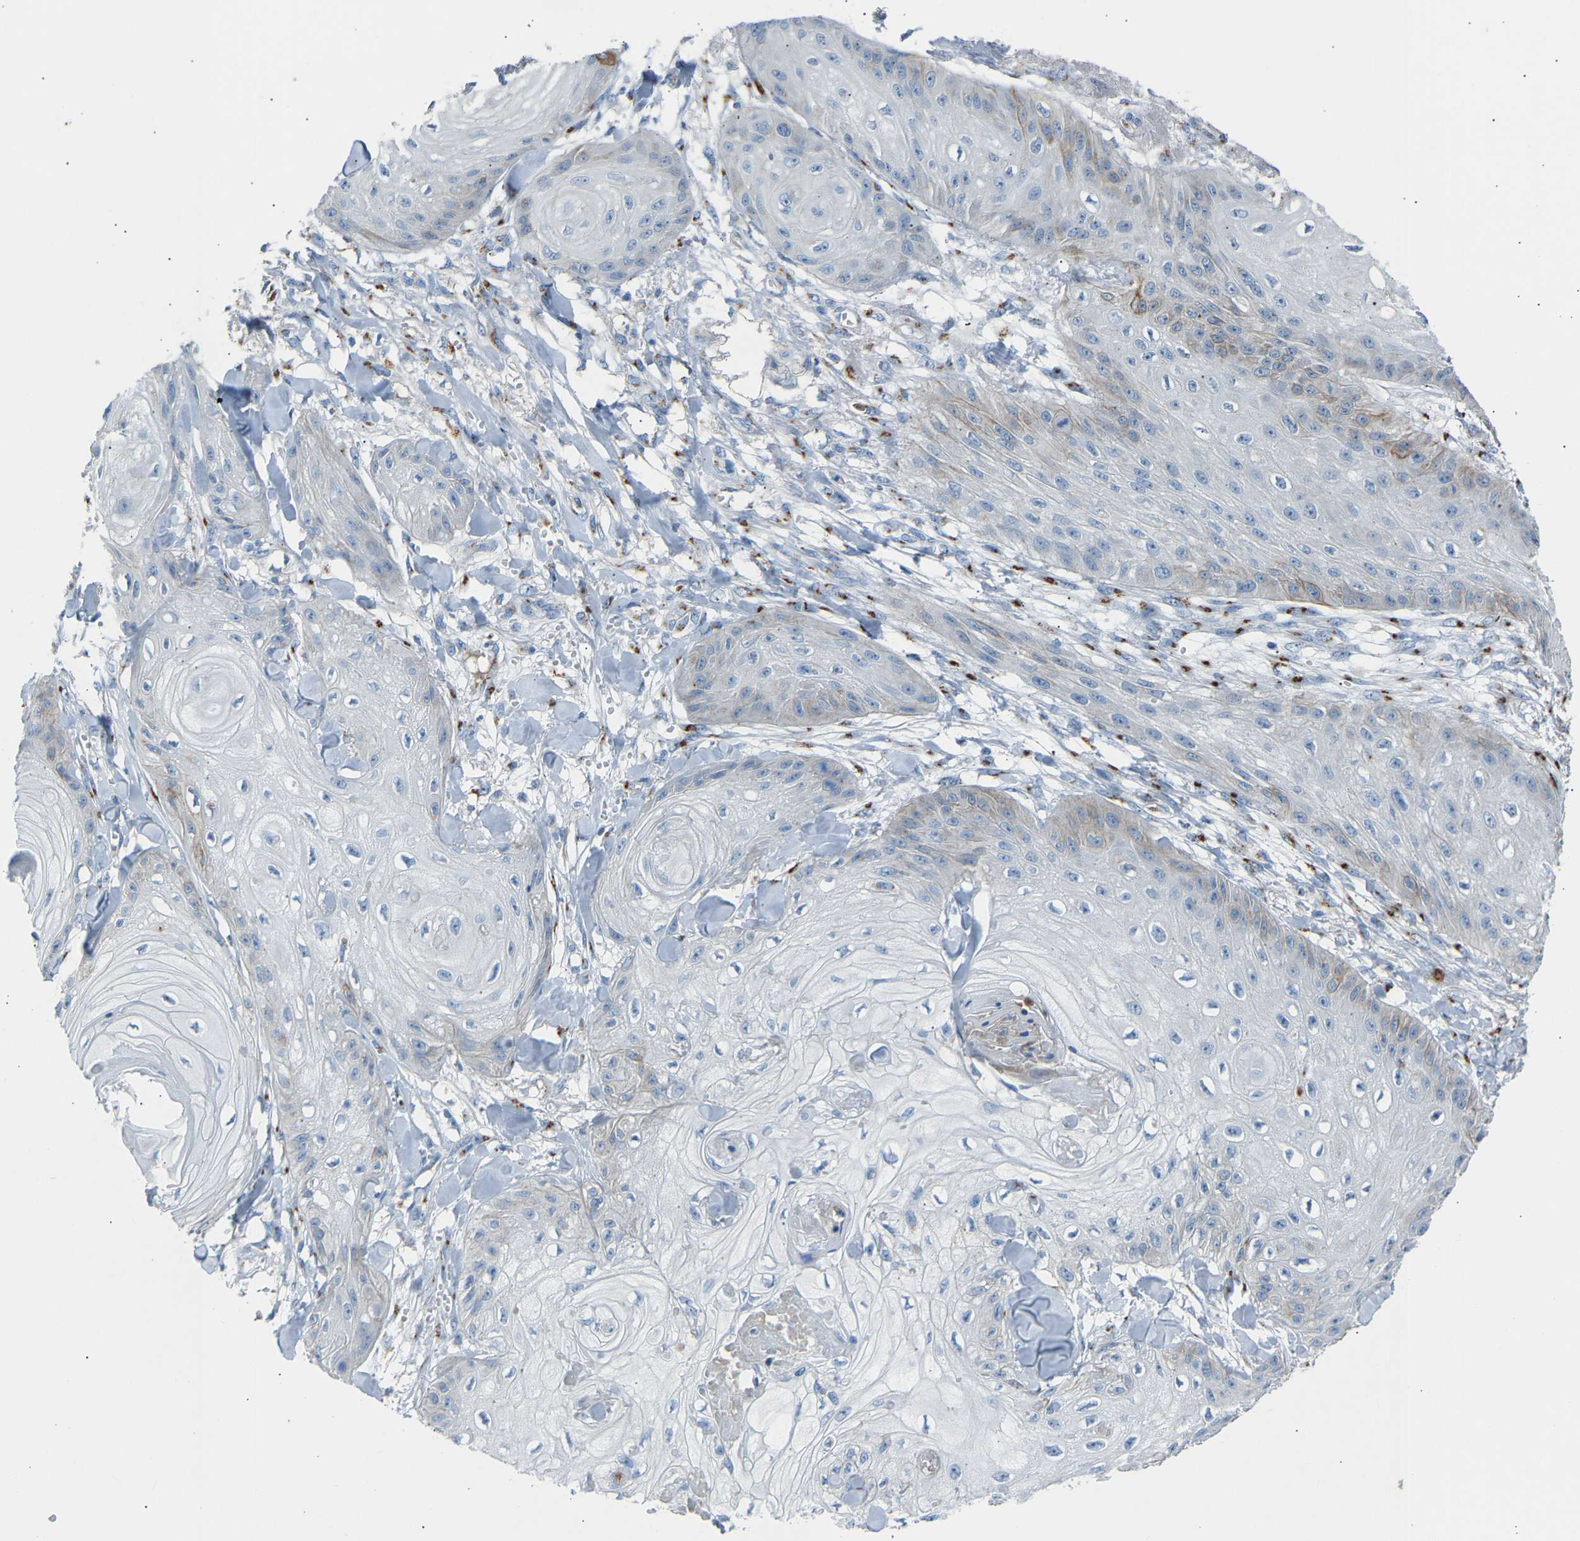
{"staining": {"intensity": "negative", "quantity": "none", "location": "none"}, "tissue": "skin cancer", "cell_type": "Tumor cells", "image_type": "cancer", "snomed": [{"axis": "morphology", "description": "Squamous cell carcinoma, NOS"}, {"axis": "topography", "description": "Skin"}], "caption": "Tumor cells show no significant expression in squamous cell carcinoma (skin).", "gene": "CYREN", "patient": {"sex": "male", "age": 74}}